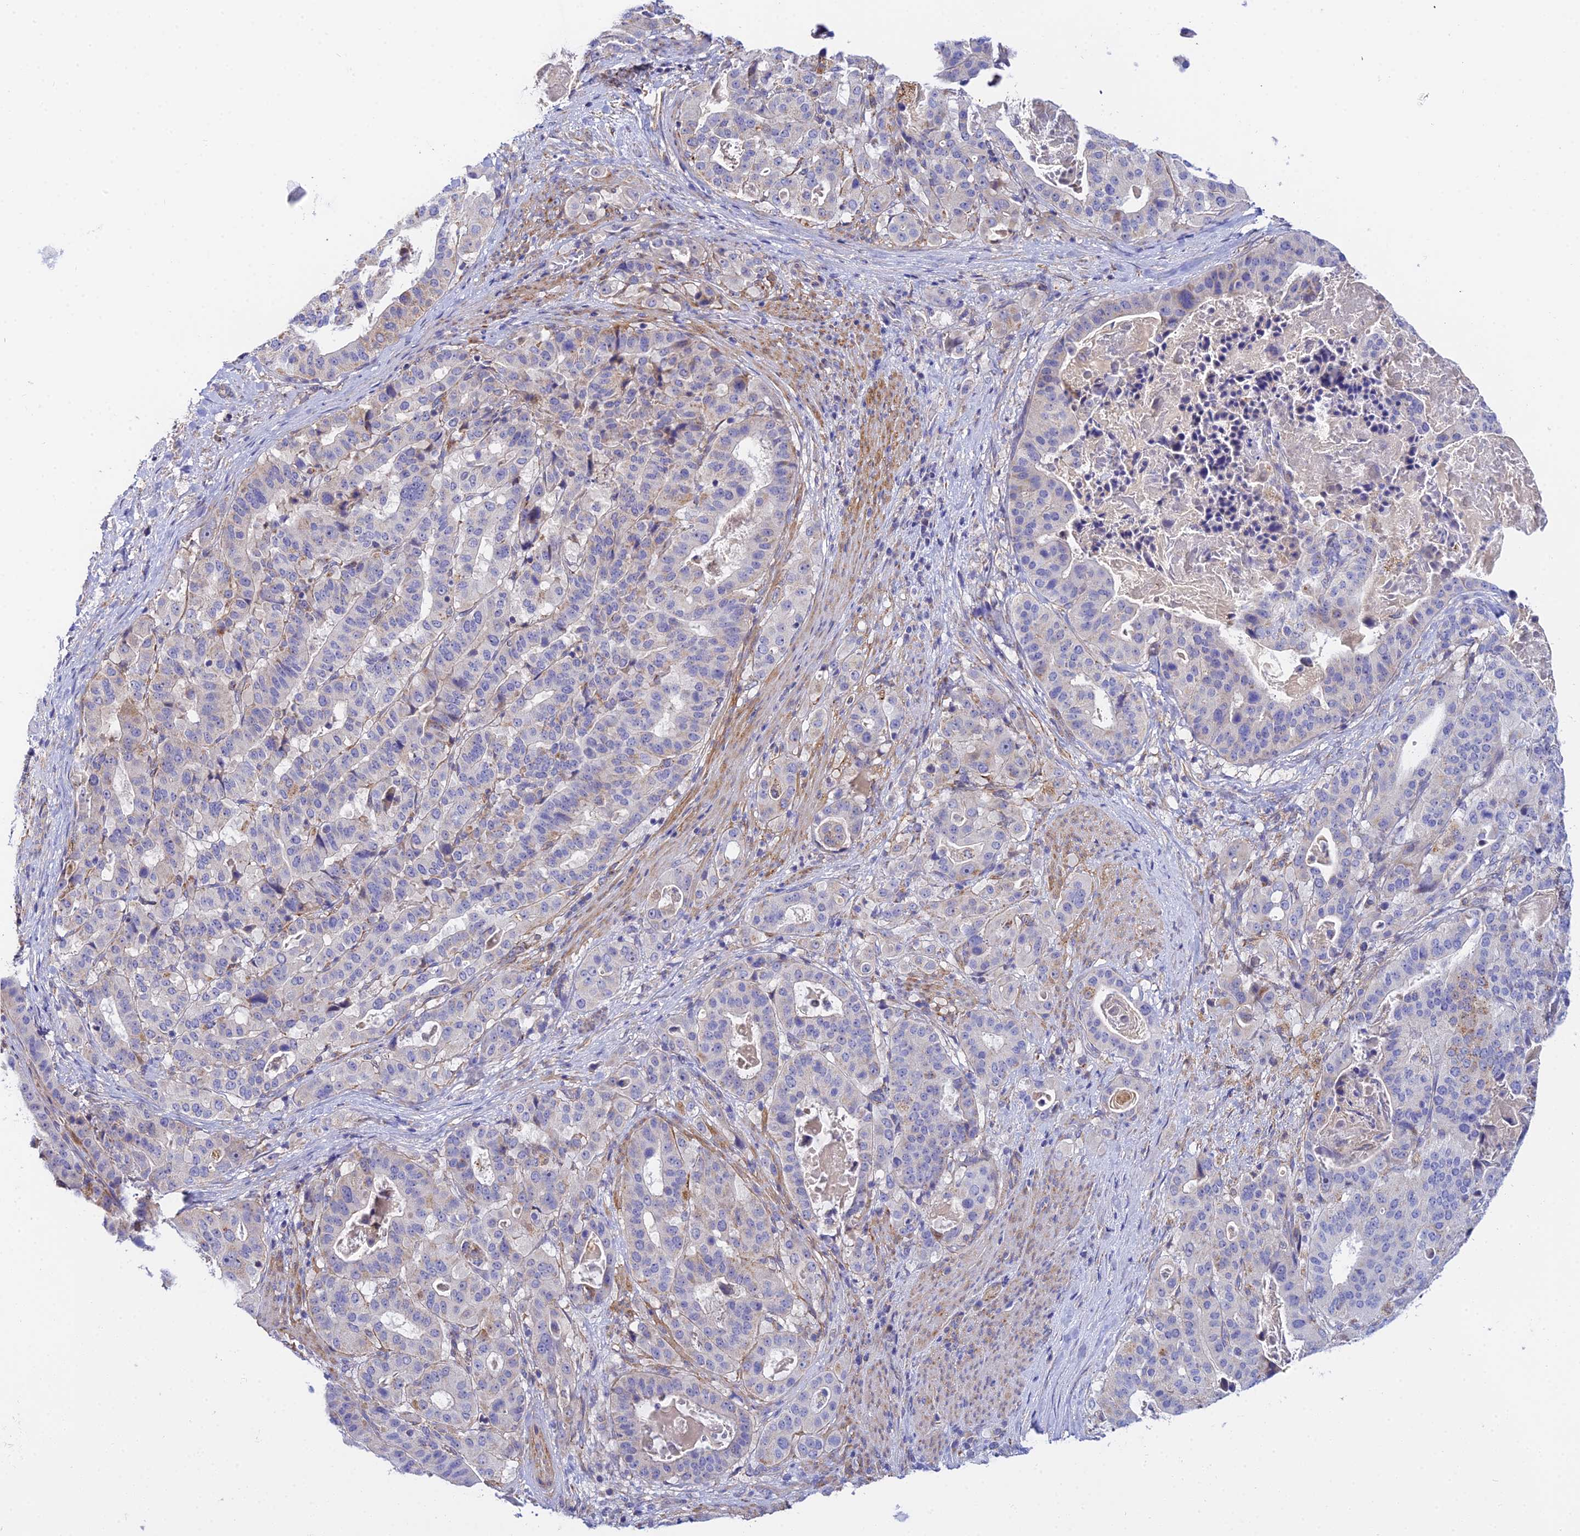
{"staining": {"intensity": "weak", "quantity": "<25%", "location": "cytoplasmic/membranous"}, "tissue": "stomach cancer", "cell_type": "Tumor cells", "image_type": "cancer", "snomed": [{"axis": "morphology", "description": "Adenocarcinoma, NOS"}, {"axis": "topography", "description": "Stomach"}], "caption": "Tumor cells show no significant protein positivity in stomach cancer.", "gene": "ACOT2", "patient": {"sex": "male", "age": 48}}